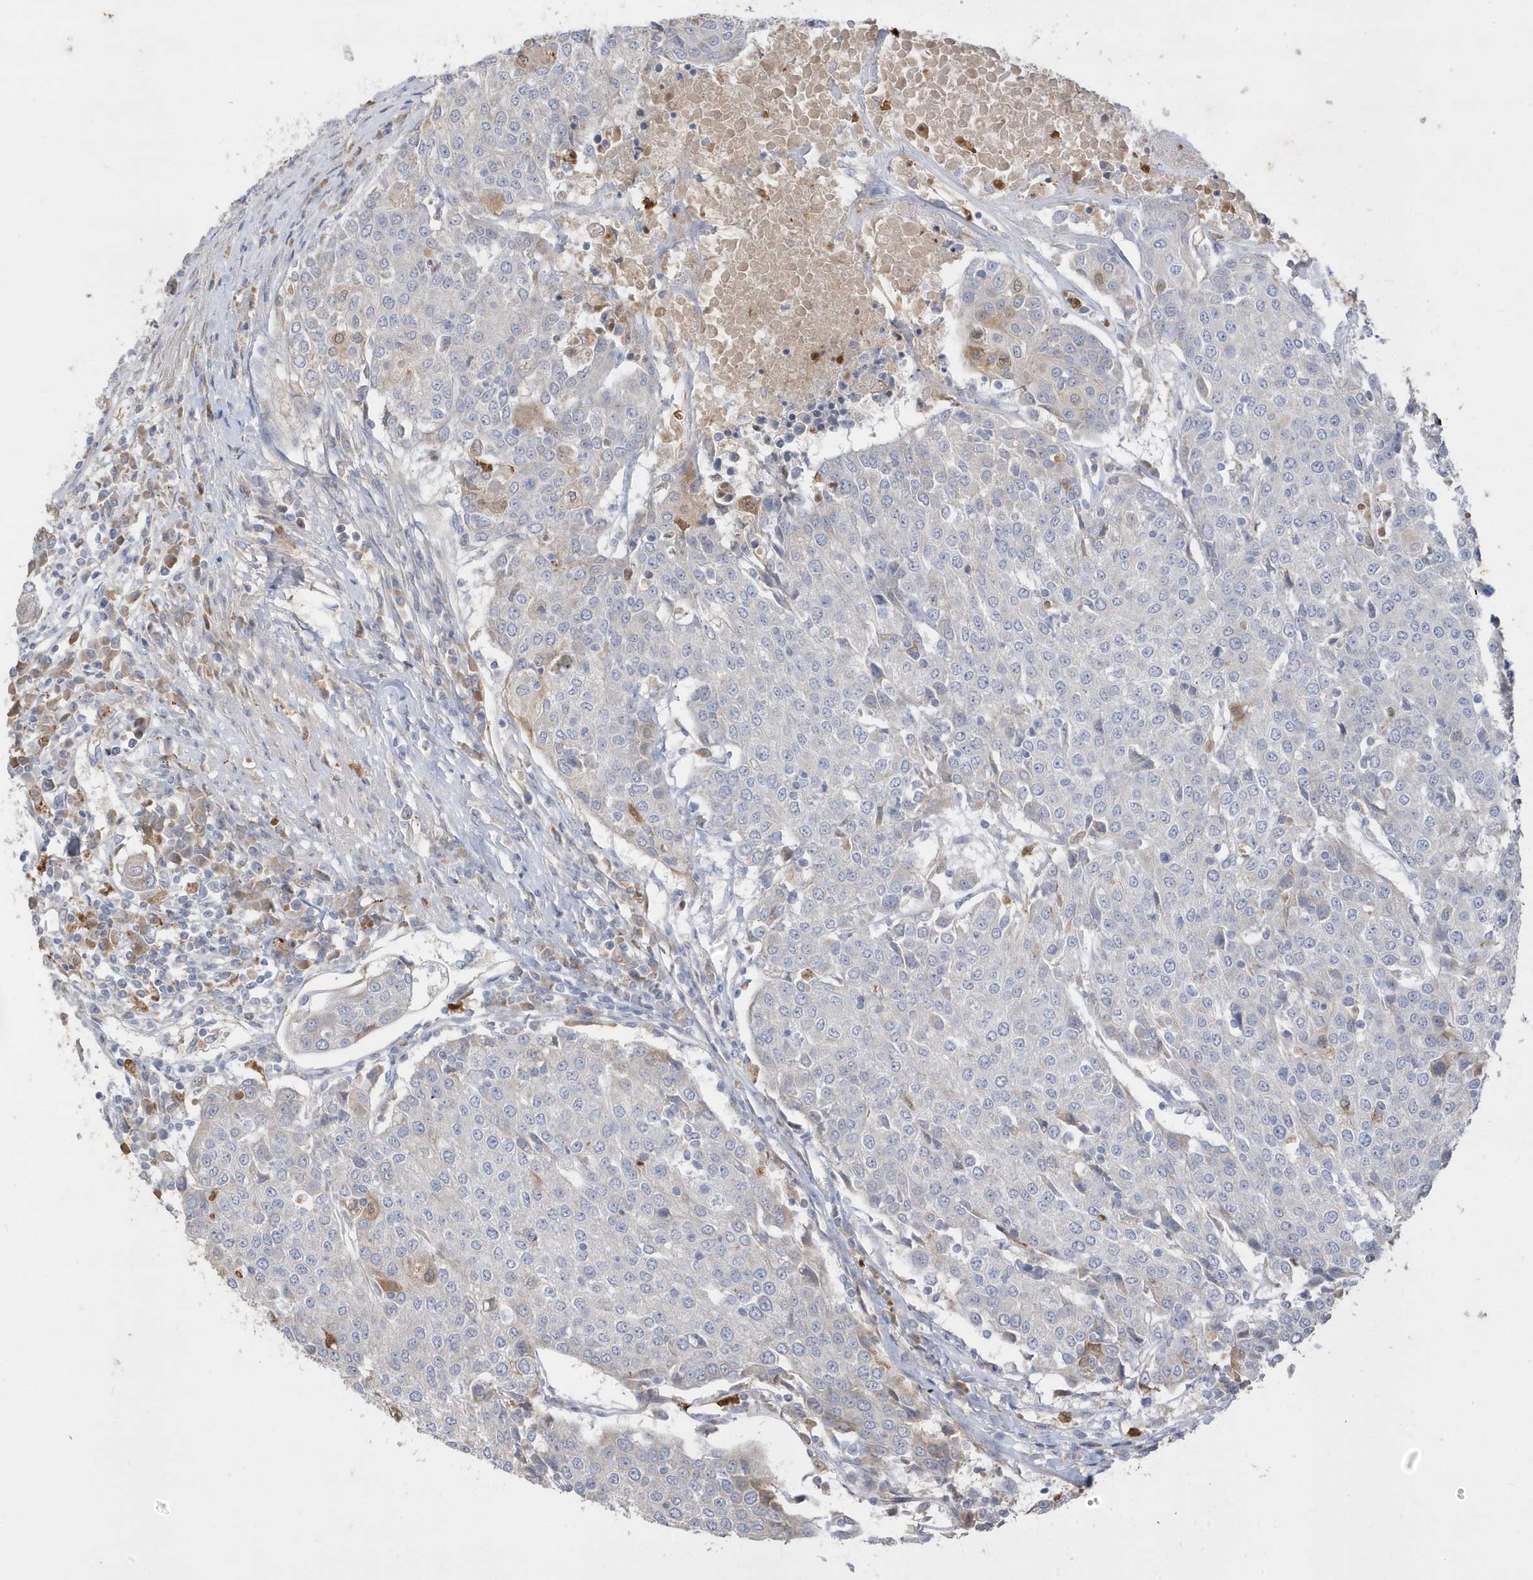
{"staining": {"intensity": "negative", "quantity": "none", "location": "none"}, "tissue": "urothelial cancer", "cell_type": "Tumor cells", "image_type": "cancer", "snomed": [{"axis": "morphology", "description": "Urothelial carcinoma, High grade"}, {"axis": "topography", "description": "Urinary bladder"}], "caption": "The micrograph shows no significant positivity in tumor cells of high-grade urothelial carcinoma.", "gene": "DPP9", "patient": {"sex": "female", "age": 85}}